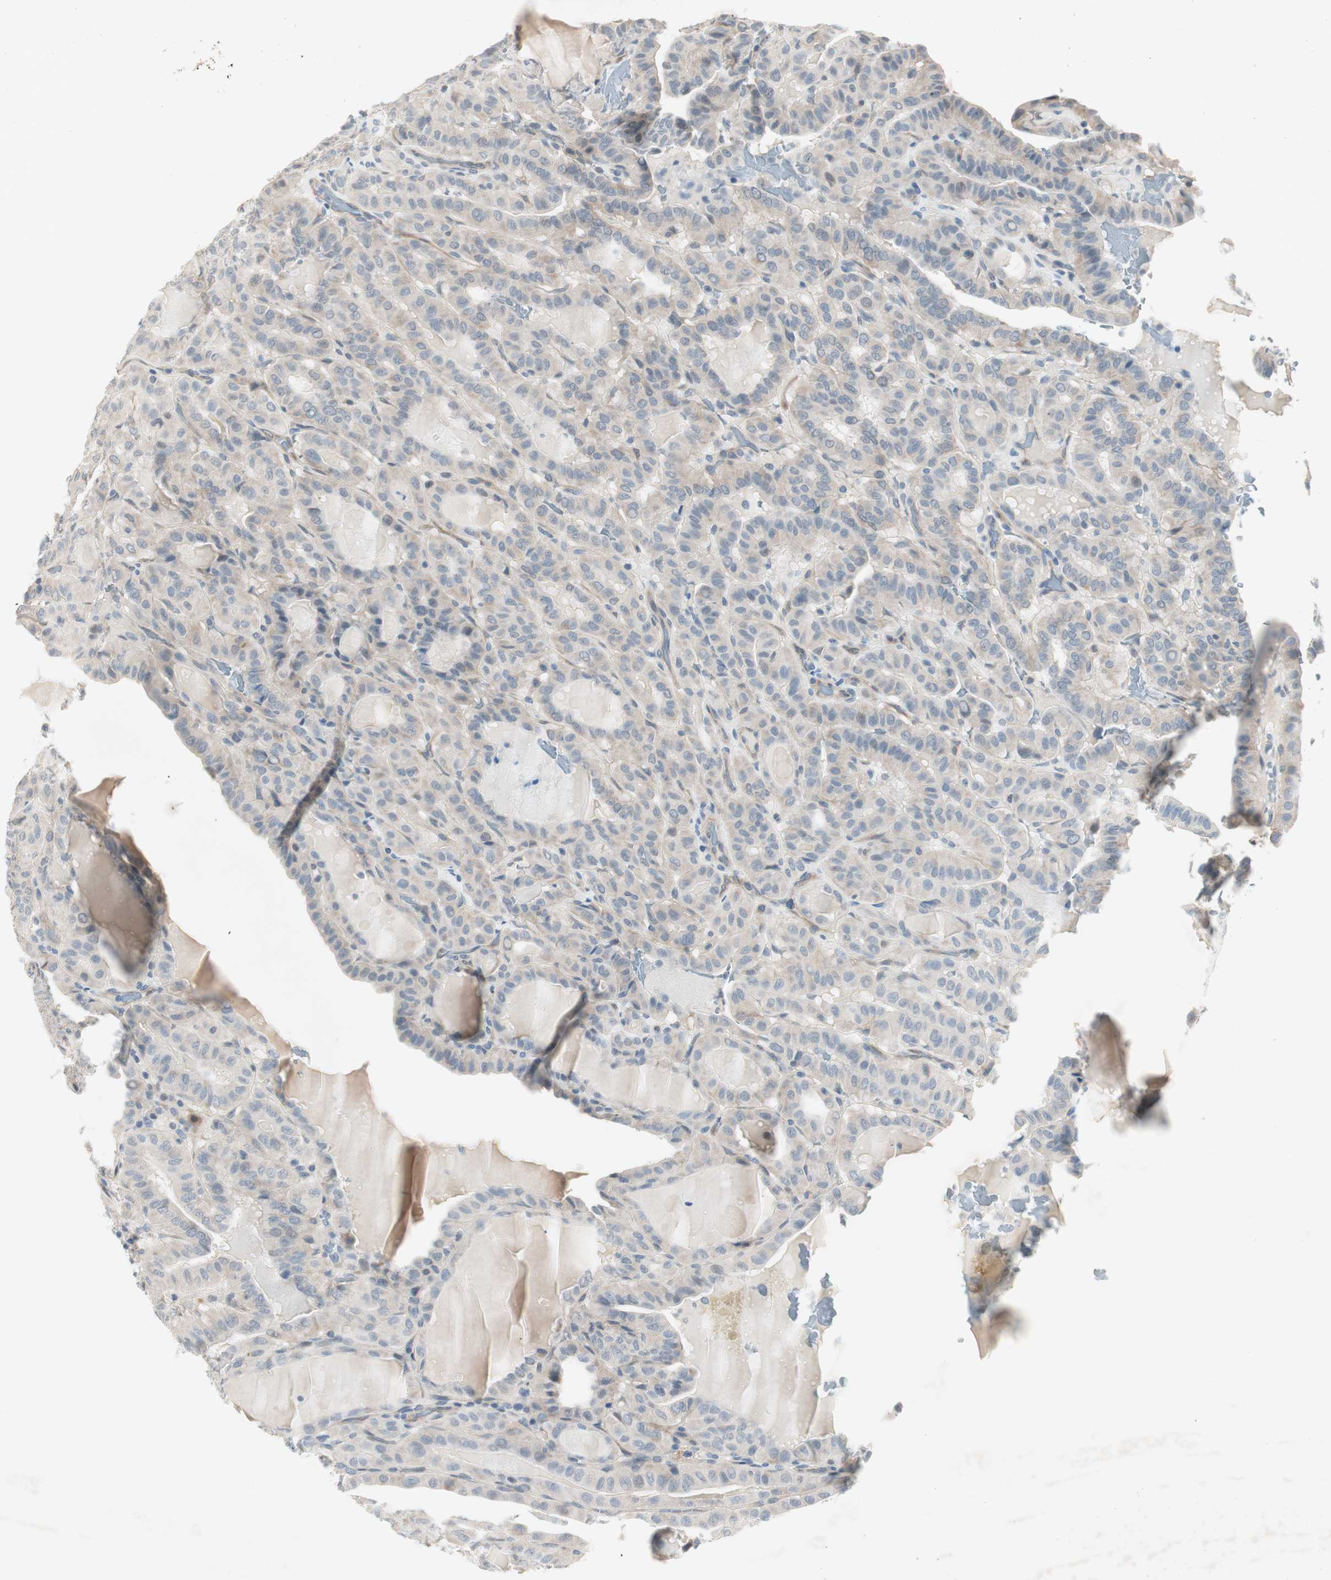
{"staining": {"intensity": "weak", "quantity": ">75%", "location": "cytoplasmic/membranous"}, "tissue": "thyroid cancer", "cell_type": "Tumor cells", "image_type": "cancer", "snomed": [{"axis": "morphology", "description": "Papillary adenocarcinoma, NOS"}, {"axis": "topography", "description": "Thyroid gland"}], "caption": "Papillary adenocarcinoma (thyroid) was stained to show a protein in brown. There is low levels of weak cytoplasmic/membranous staining in approximately >75% of tumor cells.", "gene": "ITGB4", "patient": {"sex": "male", "age": 77}}